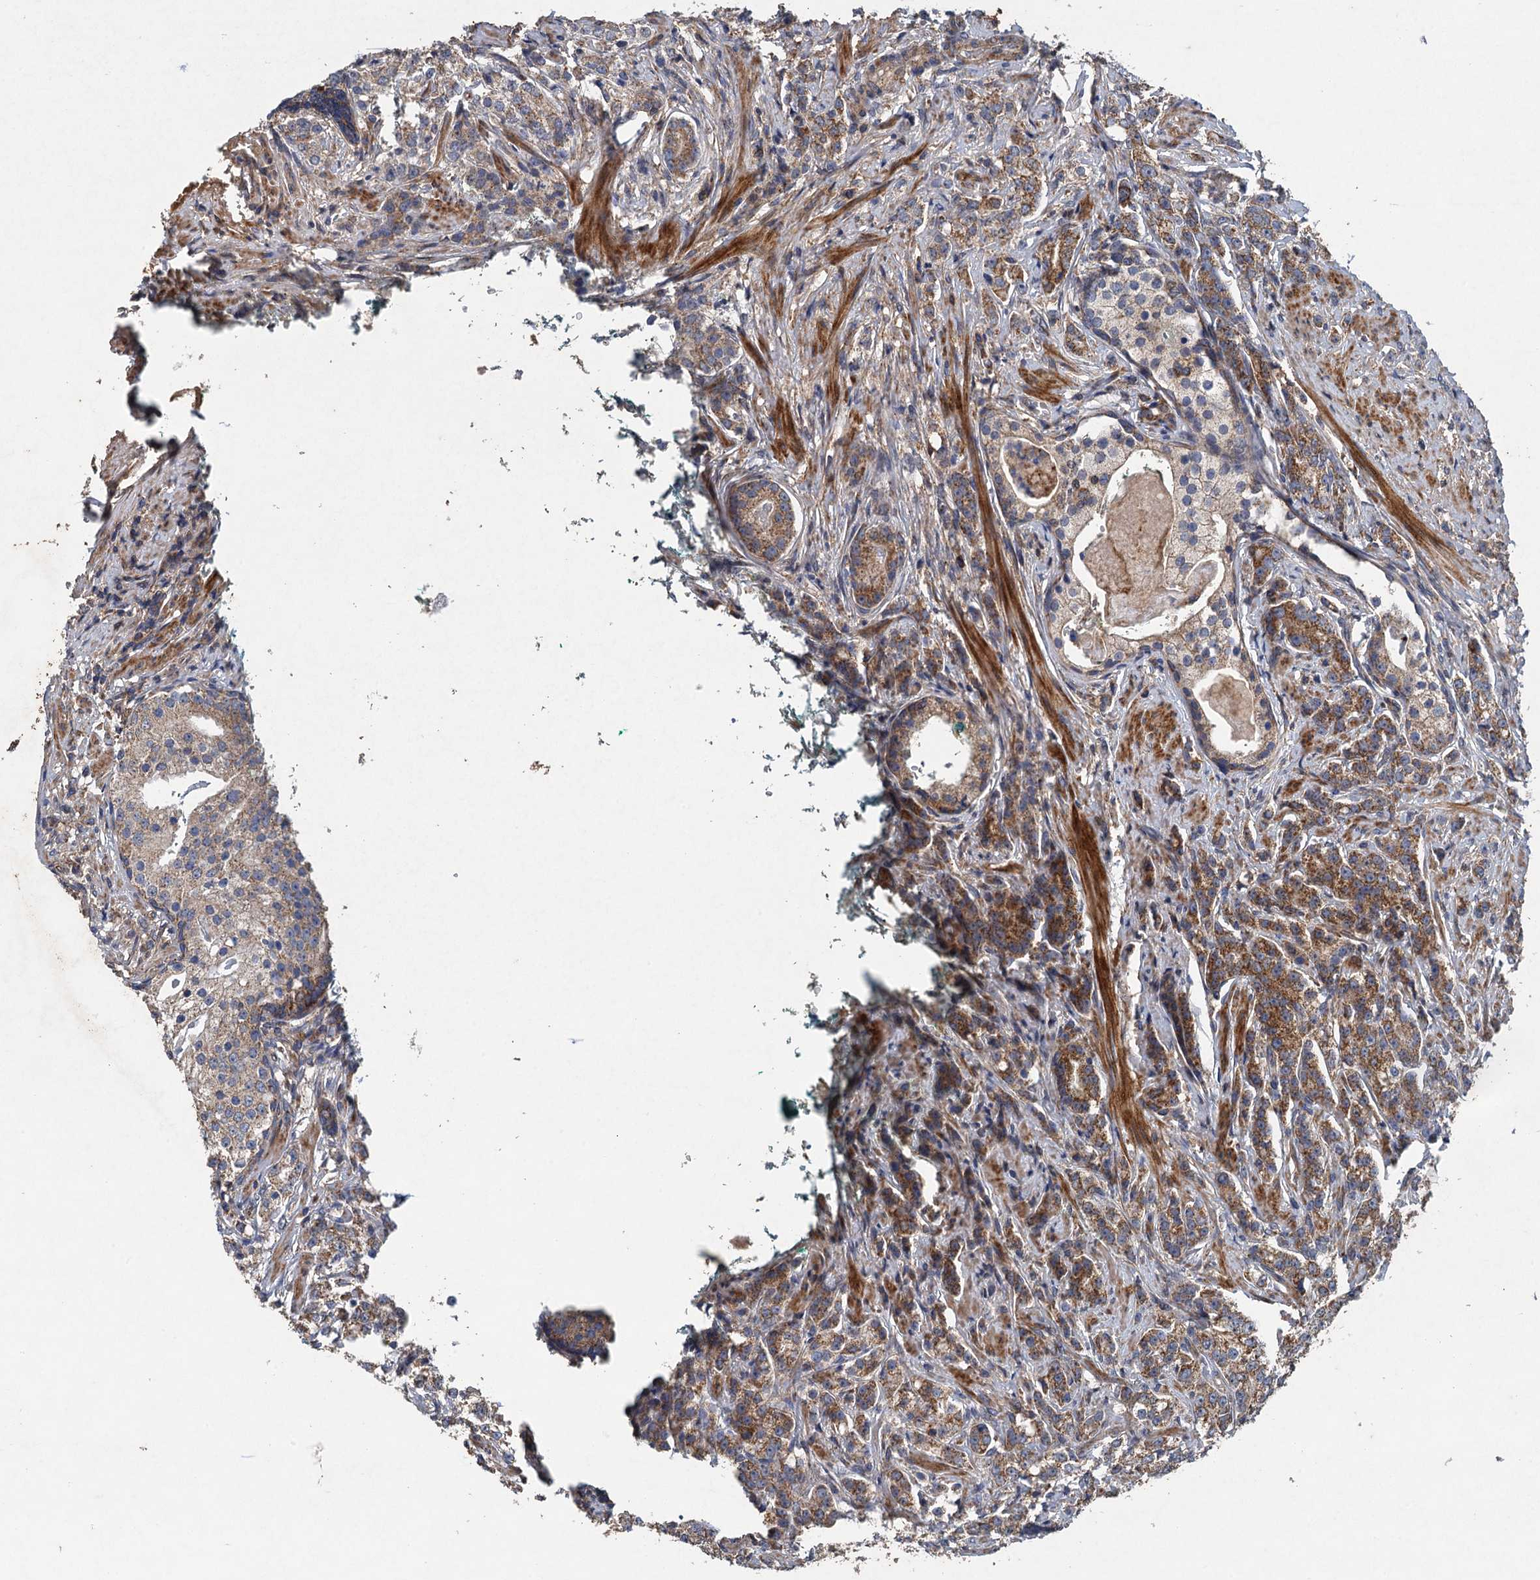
{"staining": {"intensity": "moderate", "quantity": "25%-75%", "location": "cytoplasmic/membranous"}, "tissue": "prostate cancer", "cell_type": "Tumor cells", "image_type": "cancer", "snomed": [{"axis": "morphology", "description": "Adenocarcinoma, High grade"}, {"axis": "topography", "description": "Prostate"}], "caption": "Human prostate cancer stained with a brown dye demonstrates moderate cytoplasmic/membranous positive positivity in about 25%-75% of tumor cells.", "gene": "BCS1L", "patient": {"sex": "male", "age": 69}}